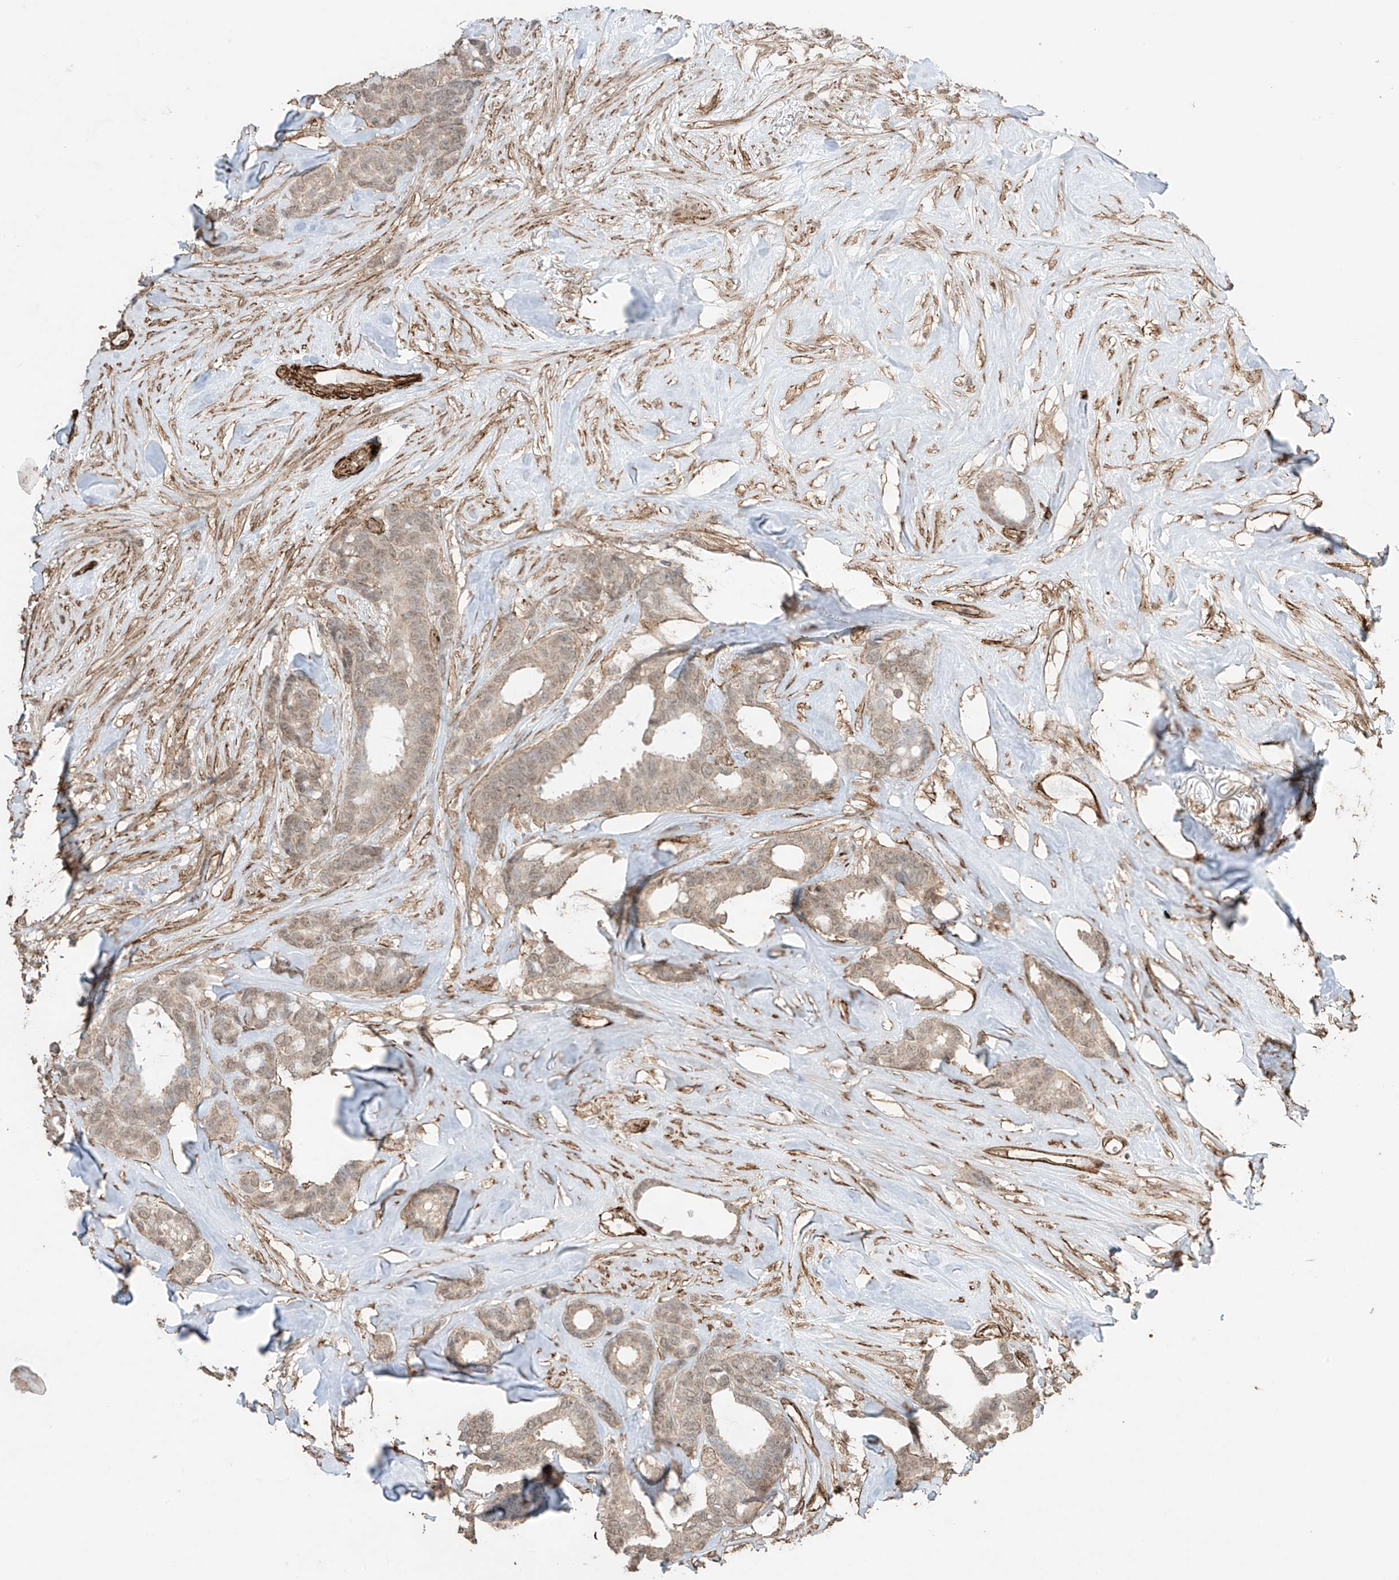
{"staining": {"intensity": "weak", "quantity": ">75%", "location": "cytoplasmic/membranous,nuclear"}, "tissue": "breast cancer", "cell_type": "Tumor cells", "image_type": "cancer", "snomed": [{"axis": "morphology", "description": "Duct carcinoma"}, {"axis": "topography", "description": "Breast"}], "caption": "Immunohistochemistry (DAB (3,3'-diaminobenzidine)) staining of breast cancer (intraductal carcinoma) displays weak cytoplasmic/membranous and nuclear protein expression in approximately >75% of tumor cells.", "gene": "TTLL5", "patient": {"sex": "female", "age": 87}}